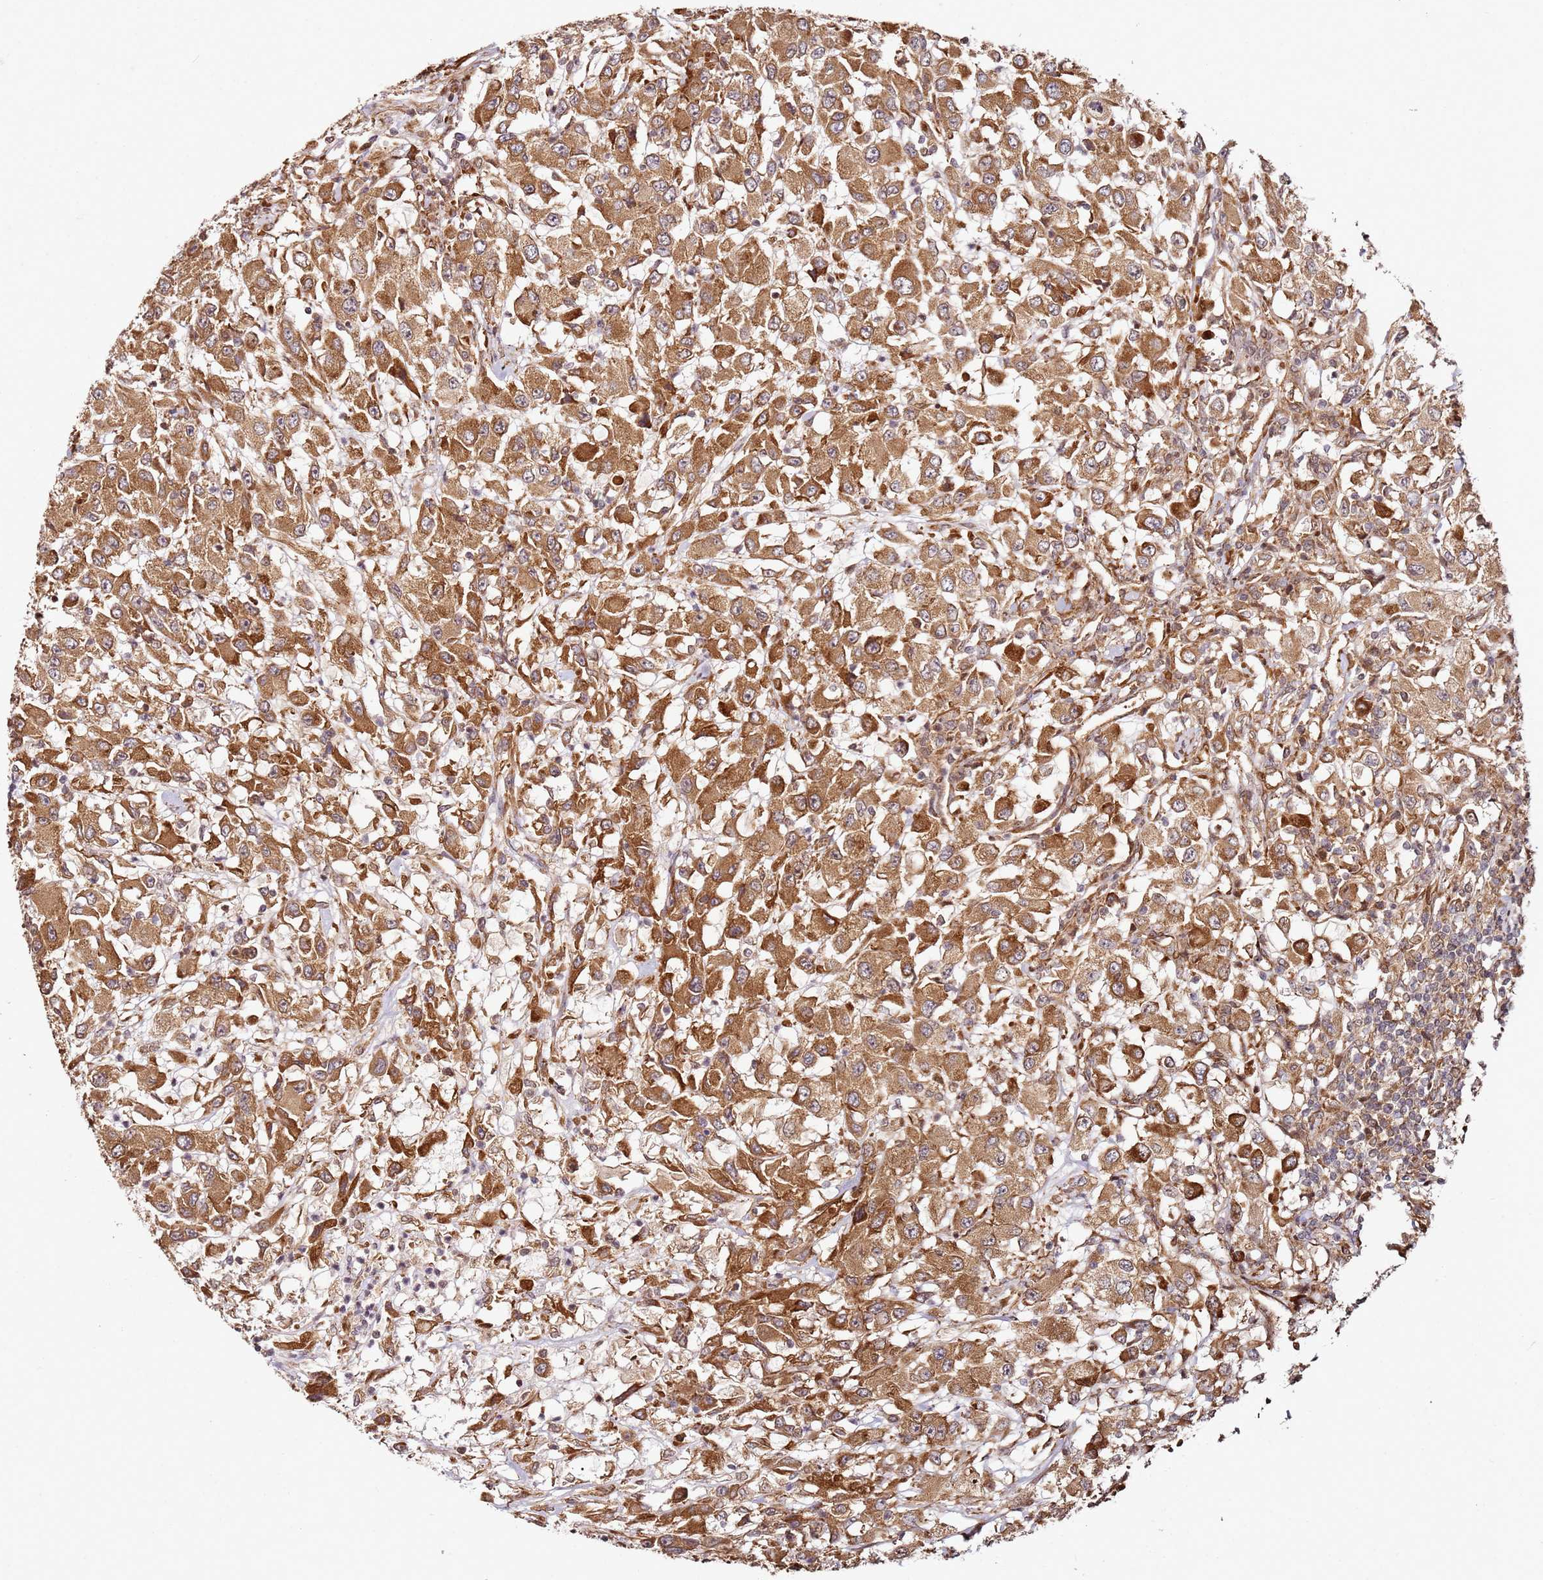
{"staining": {"intensity": "moderate", "quantity": ">75%", "location": "cytoplasmic/membranous"}, "tissue": "renal cancer", "cell_type": "Tumor cells", "image_type": "cancer", "snomed": [{"axis": "morphology", "description": "Adenocarcinoma, NOS"}, {"axis": "topography", "description": "Kidney"}], "caption": "Renal cancer (adenocarcinoma) stained with immunohistochemistry shows moderate cytoplasmic/membranous positivity in about >75% of tumor cells. (DAB (3,3'-diaminobenzidine) = brown stain, brightfield microscopy at high magnification).", "gene": "RPS3A", "patient": {"sex": "female", "age": 67}}